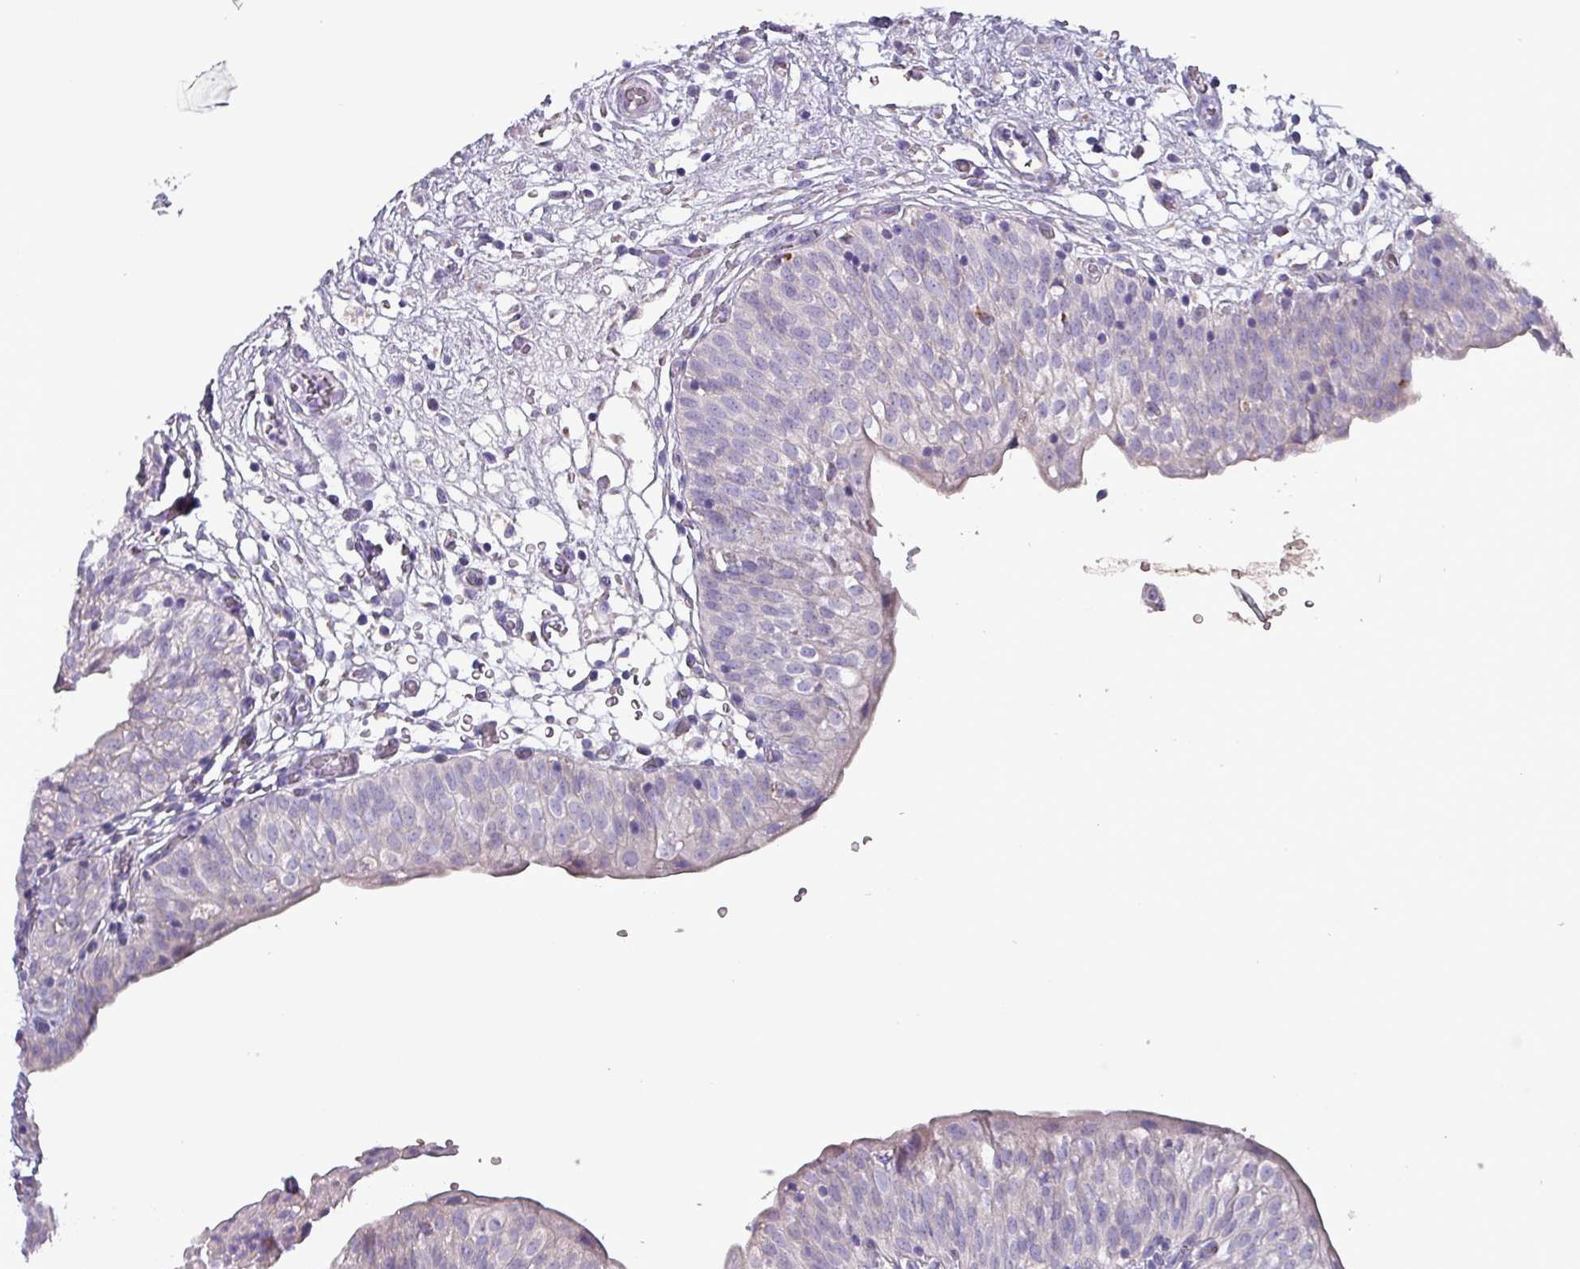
{"staining": {"intensity": "negative", "quantity": "none", "location": "none"}, "tissue": "urinary bladder", "cell_type": "Urothelial cells", "image_type": "normal", "snomed": [{"axis": "morphology", "description": "Normal tissue, NOS"}, {"axis": "topography", "description": "Urinary bladder"}], "caption": "Immunohistochemistry of benign human urinary bladder displays no staining in urothelial cells.", "gene": "HSD3B7", "patient": {"sex": "male", "age": 55}}